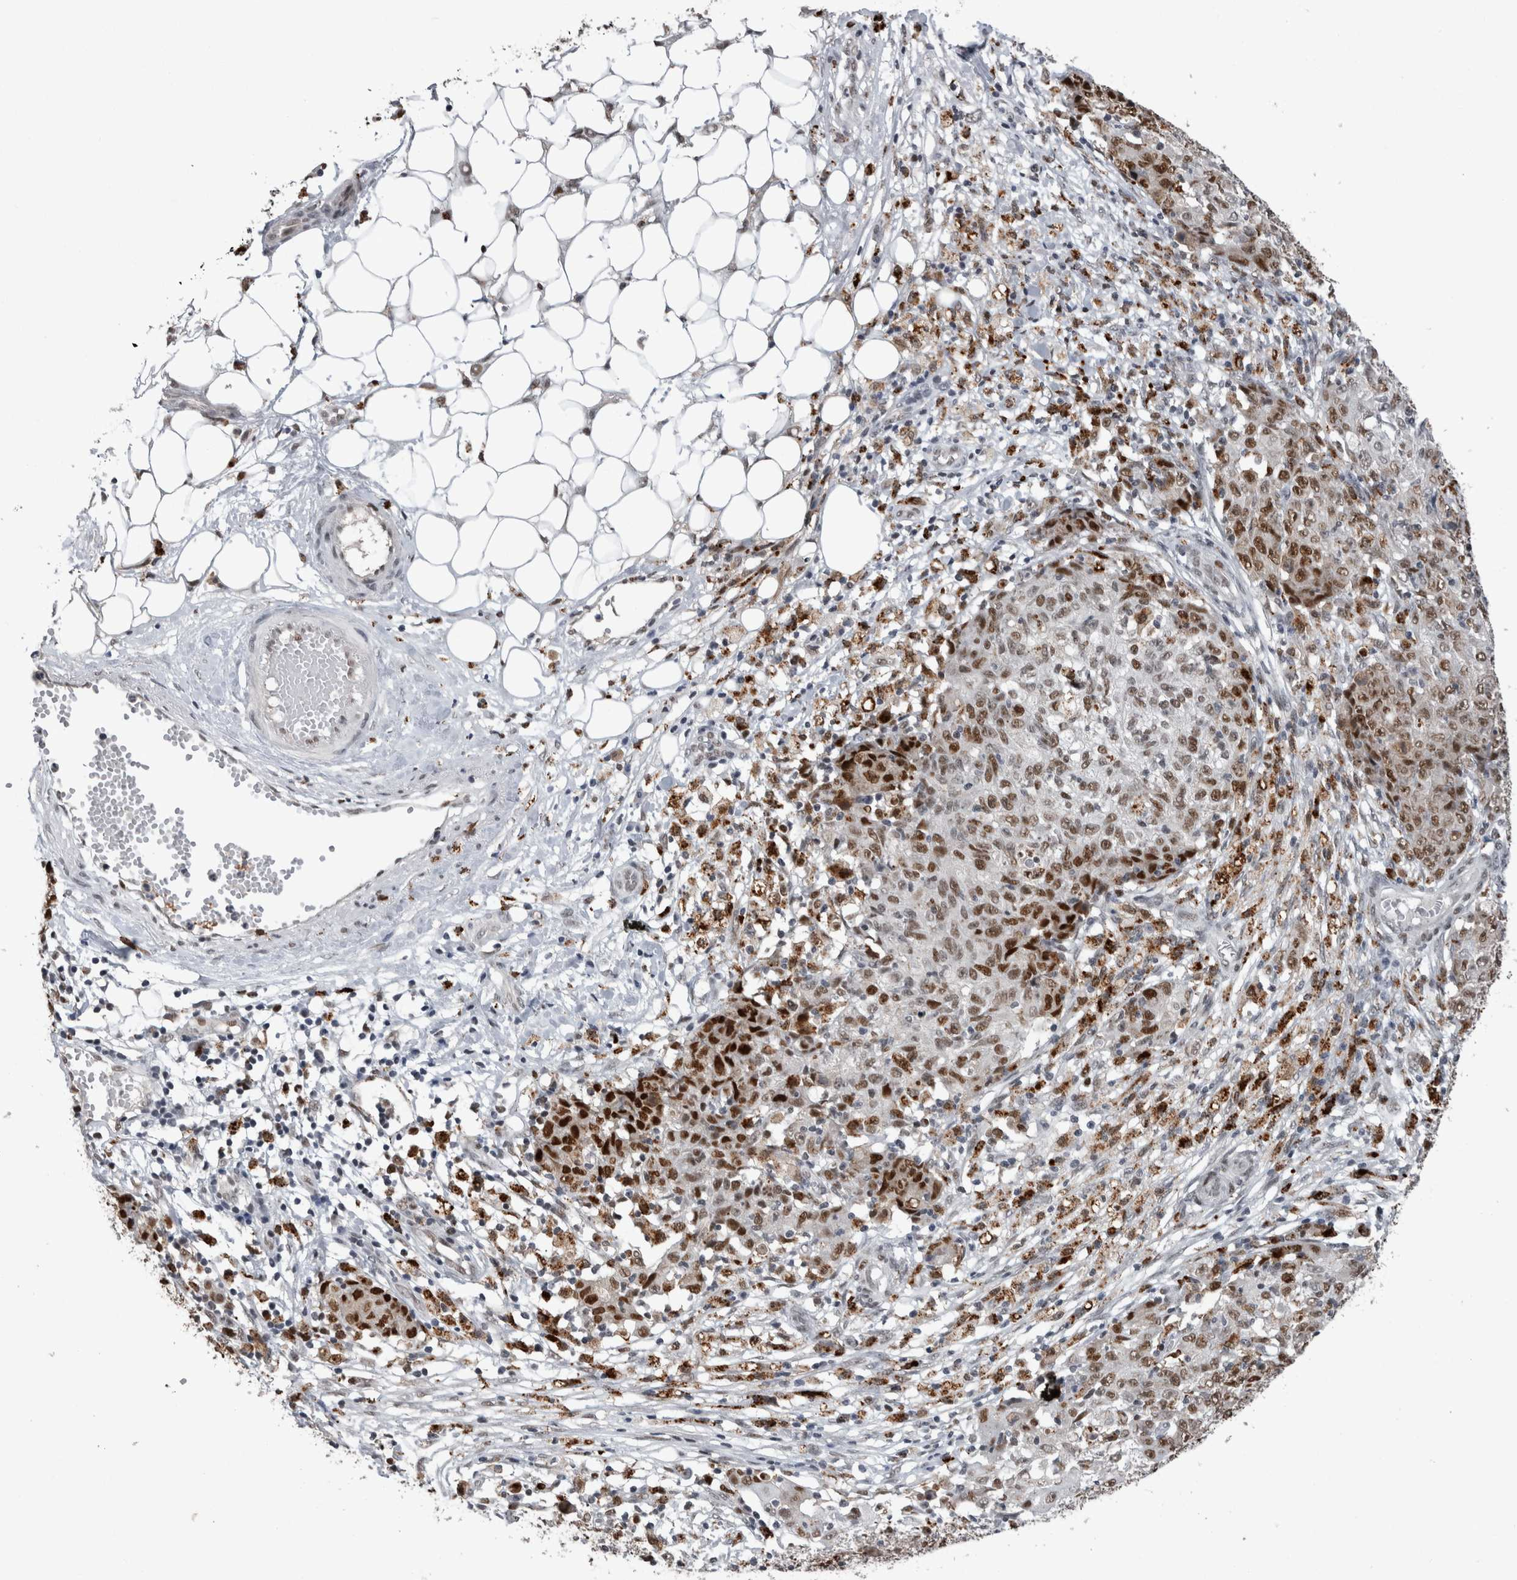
{"staining": {"intensity": "strong", "quantity": ">75%", "location": "nuclear"}, "tissue": "ovarian cancer", "cell_type": "Tumor cells", "image_type": "cancer", "snomed": [{"axis": "morphology", "description": "Carcinoma, endometroid"}, {"axis": "topography", "description": "Ovary"}], "caption": "Ovarian endometroid carcinoma stained with a brown dye displays strong nuclear positive staining in approximately >75% of tumor cells.", "gene": "POLD2", "patient": {"sex": "female", "age": 42}}